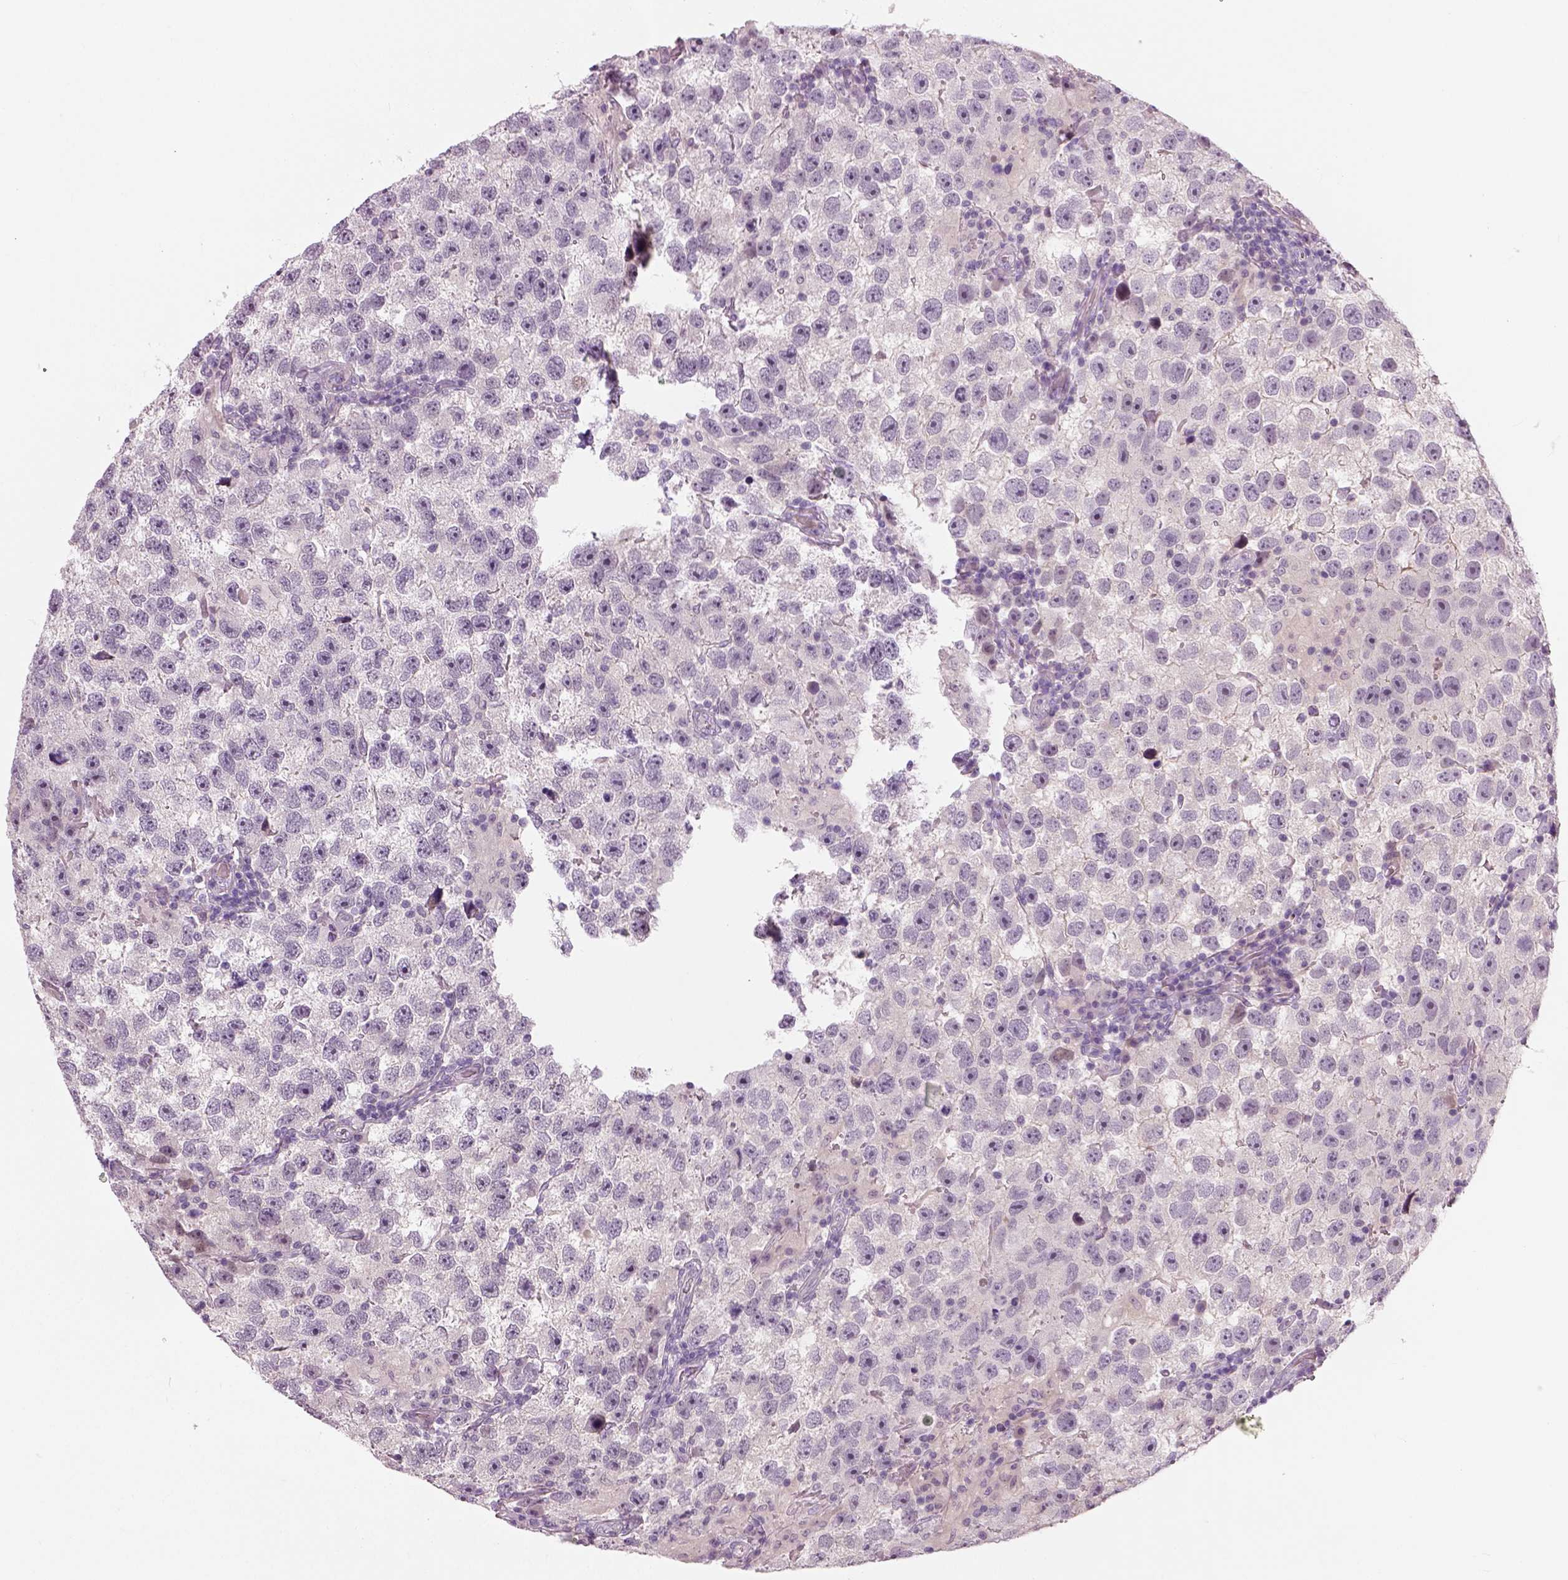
{"staining": {"intensity": "negative", "quantity": "none", "location": "none"}, "tissue": "testis cancer", "cell_type": "Tumor cells", "image_type": "cancer", "snomed": [{"axis": "morphology", "description": "Seminoma, NOS"}, {"axis": "topography", "description": "Testis"}], "caption": "IHC photomicrograph of human testis cancer stained for a protein (brown), which reveals no staining in tumor cells.", "gene": "NECAB1", "patient": {"sex": "male", "age": 26}}